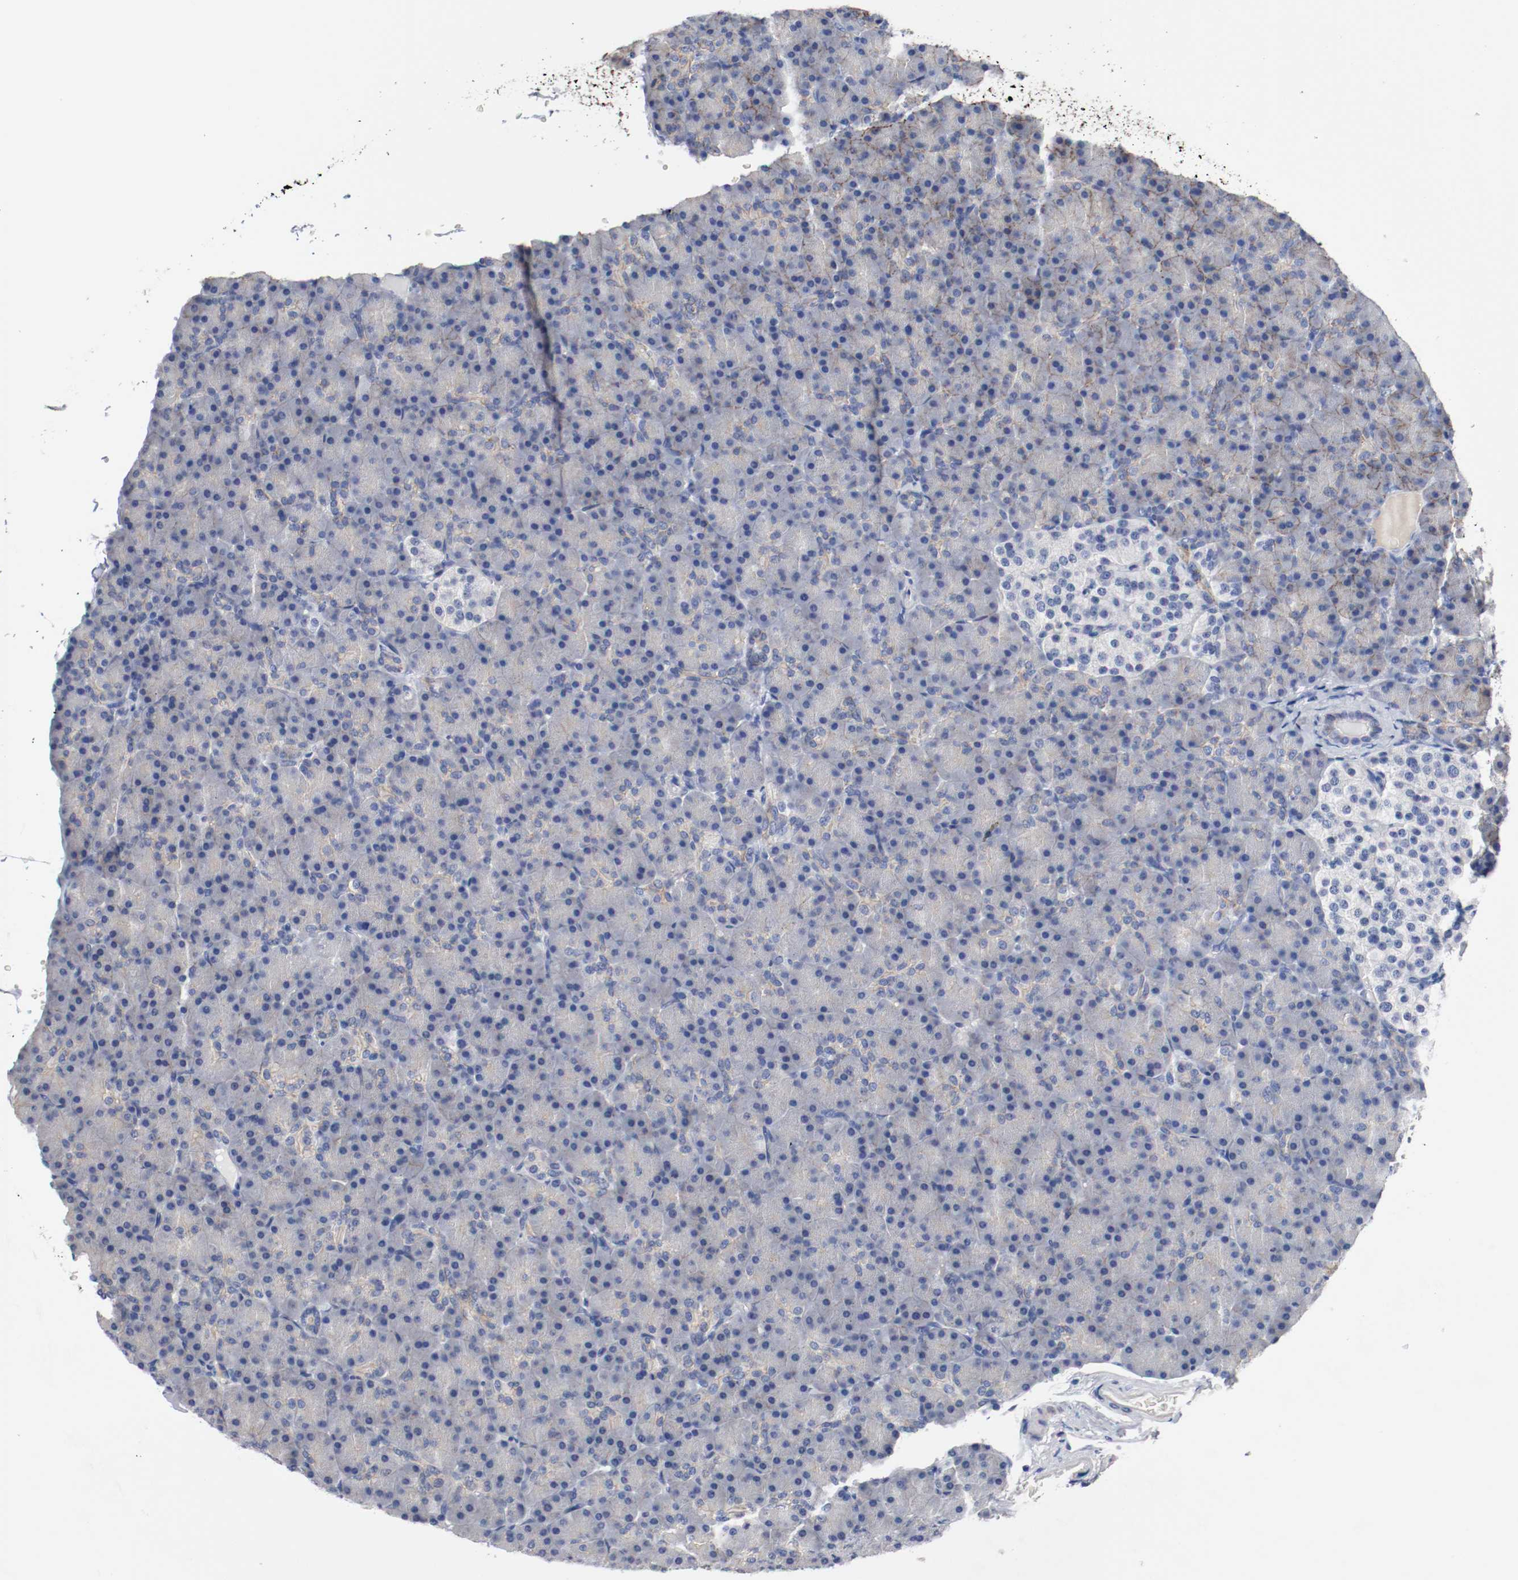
{"staining": {"intensity": "weak", "quantity": "25%-75%", "location": "cytoplasmic/membranous"}, "tissue": "pancreas", "cell_type": "Exocrine glandular cells", "image_type": "normal", "snomed": [{"axis": "morphology", "description": "Normal tissue, NOS"}, {"axis": "topography", "description": "Pancreas"}], "caption": "Exocrine glandular cells show low levels of weak cytoplasmic/membranous positivity in approximately 25%-75% of cells in unremarkable human pancreas. The protein of interest is shown in brown color, while the nuclei are stained blue.", "gene": "TNC", "patient": {"sex": "female", "age": 43}}